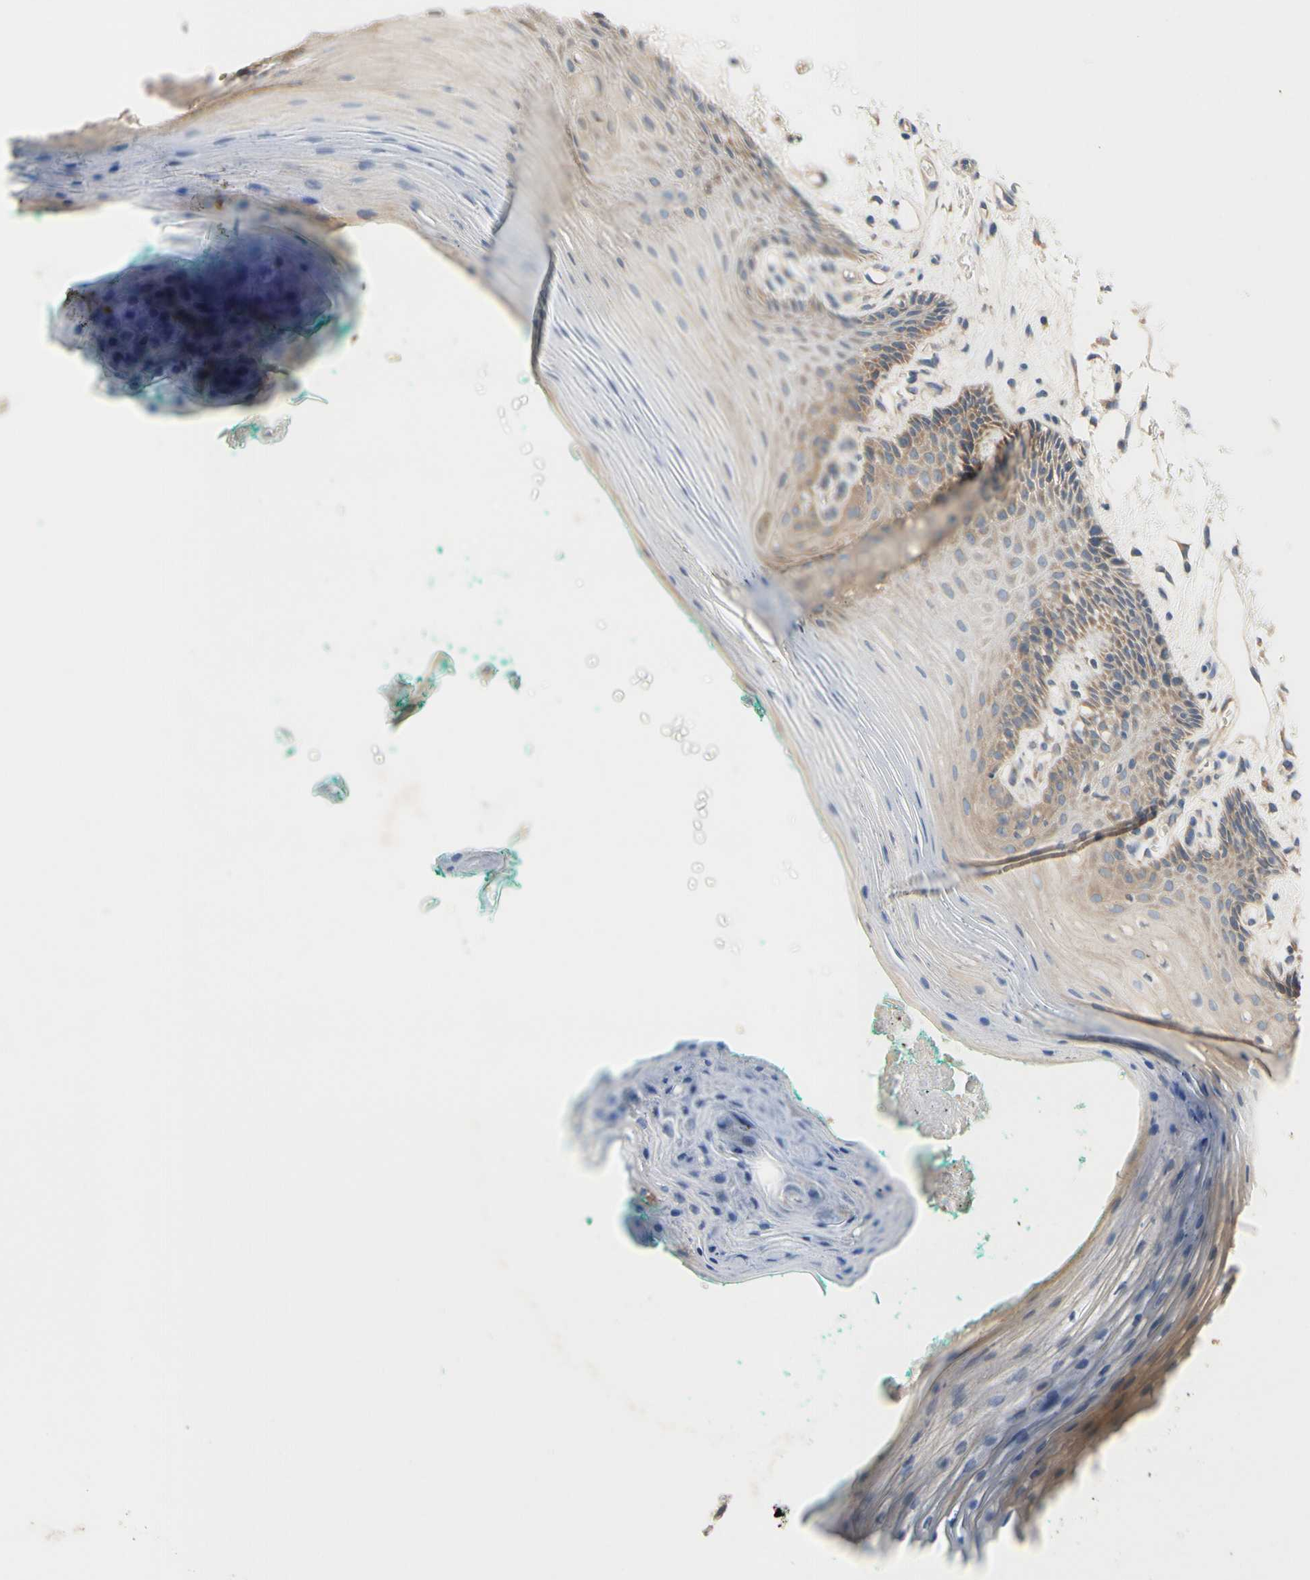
{"staining": {"intensity": "weak", "quantity": "25%-75%", "location": "cytoplasmic/membranous"}, "tissue": "oral mucosa", "cell_type": "Squamous epithelial cells", "image_type": "normal", "snomed": [{"axis": "morphology", "description": "Normal tissue, NOS"}, {"axis": "topography", "description": "Skeletal muscle"}, {"axis": "topography", "description": "Oral tissue"}, {"axis": "topography", "description": "Peripheral nerve tissue"}], "caption": "Immunohistochemical staining of unremarkable human oral mucosa exhibits 25%-75% levels of weak cytoplasmic/membranous protein expression in approximately 25%-75% of squamous epithelial cells. Using DAB (brown) and hematoxylin (blue) stains, captured at high magnification using brightfield microscopy.", "gene": "MBTPS2", "patient": {"sex": "female", "age": 84}}